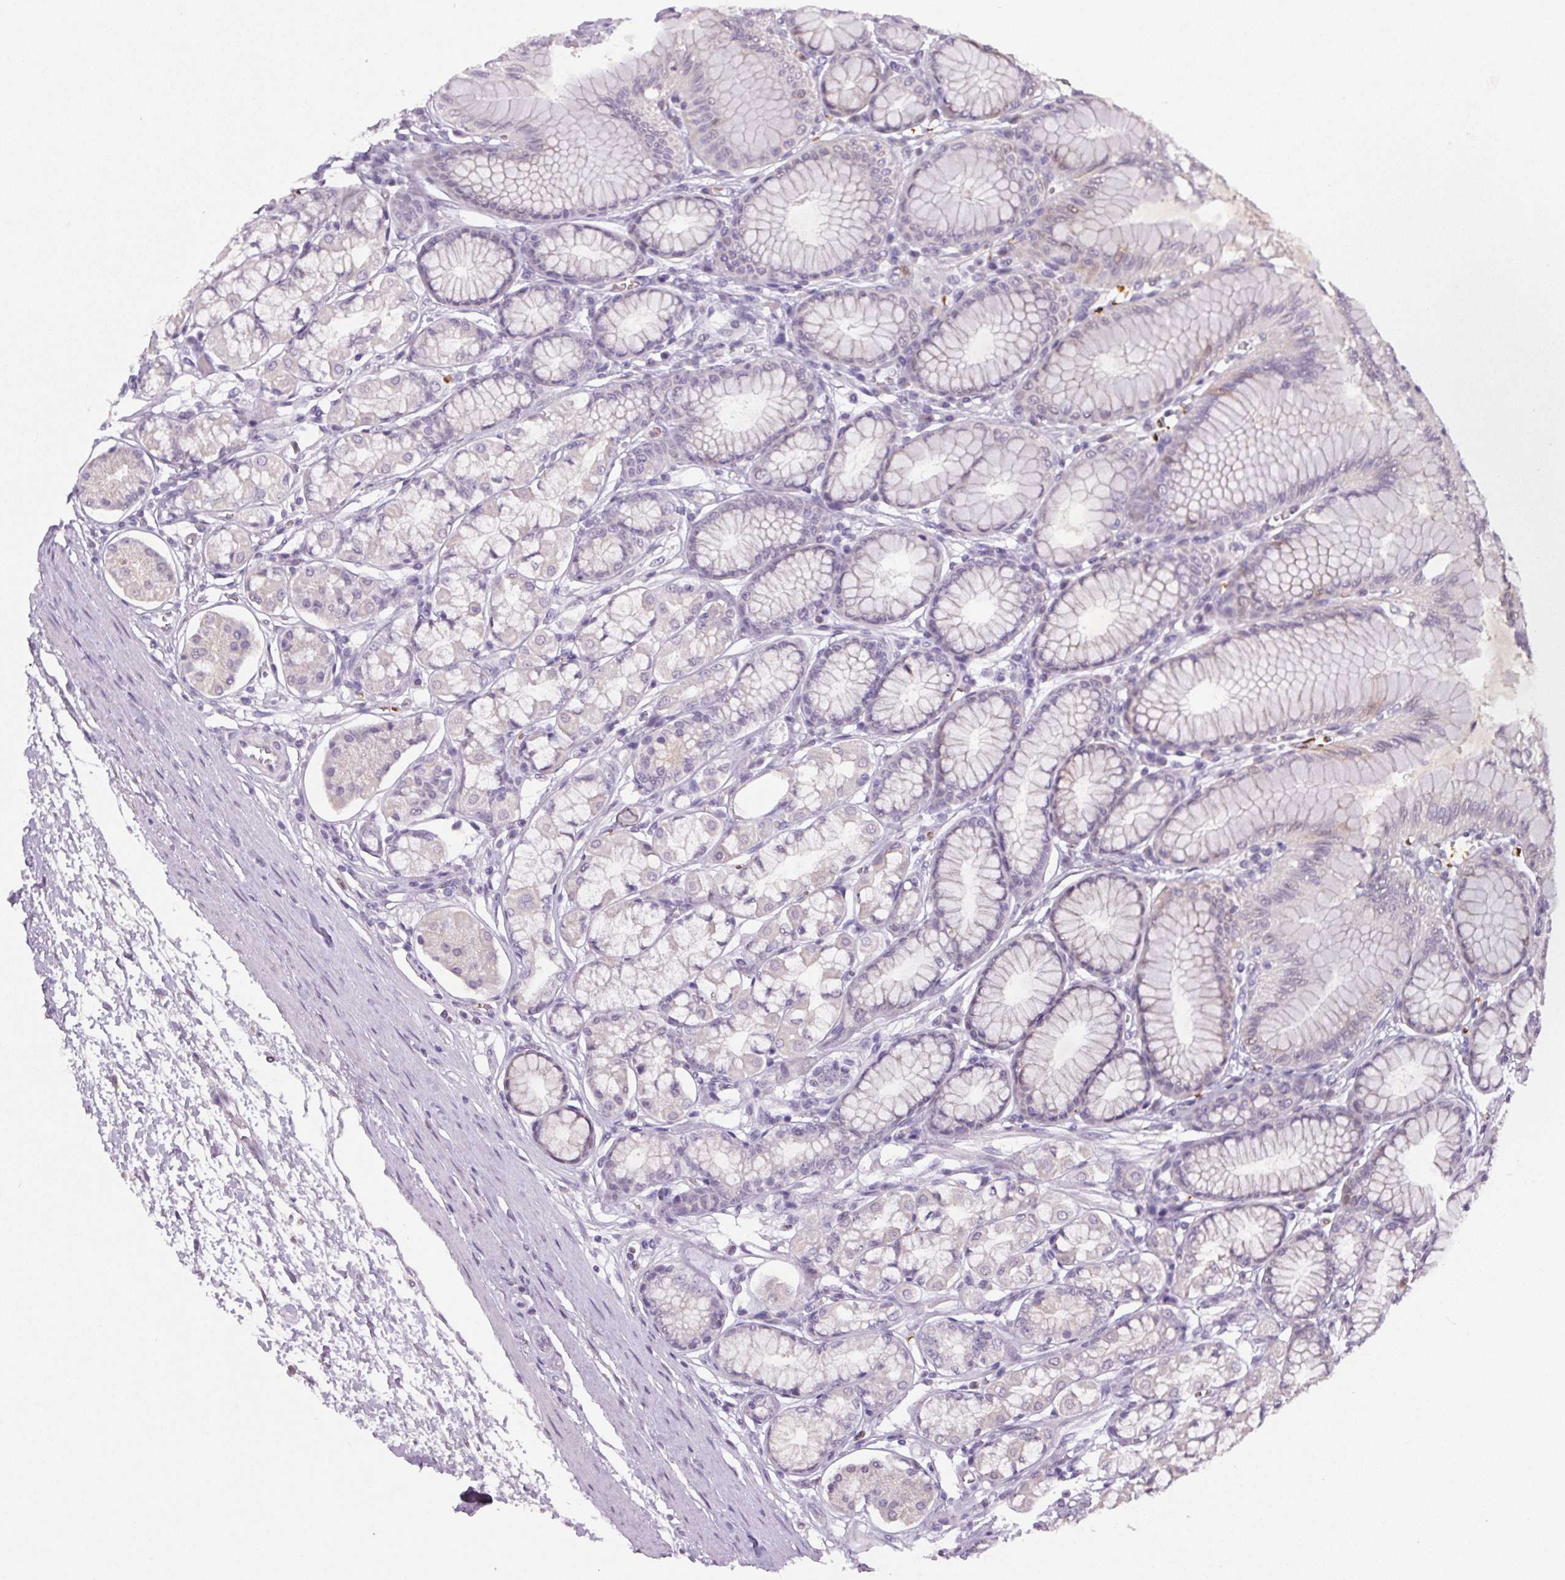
{"staining": {"intensity": "negative", "quantity": "none", "location": "none"}, "tissue": "stomach", "cell_type": "Glandular cells", "image_type": "normal", "snomed": [{"axis": "morphology", "description": "Normal tissue, NOS"}, {"axis": "topography", "description": "Stomach"}, {"axis": "topography", "description": "Stomach, lower"}], "caption": "Immunohistochemistry (IHC) micrograph of normal stomach stained for a protein (brown), which shows no positivity in glandular cells.", "gene": "TRDN", "patient": {"sex": "male", "age": 76}}